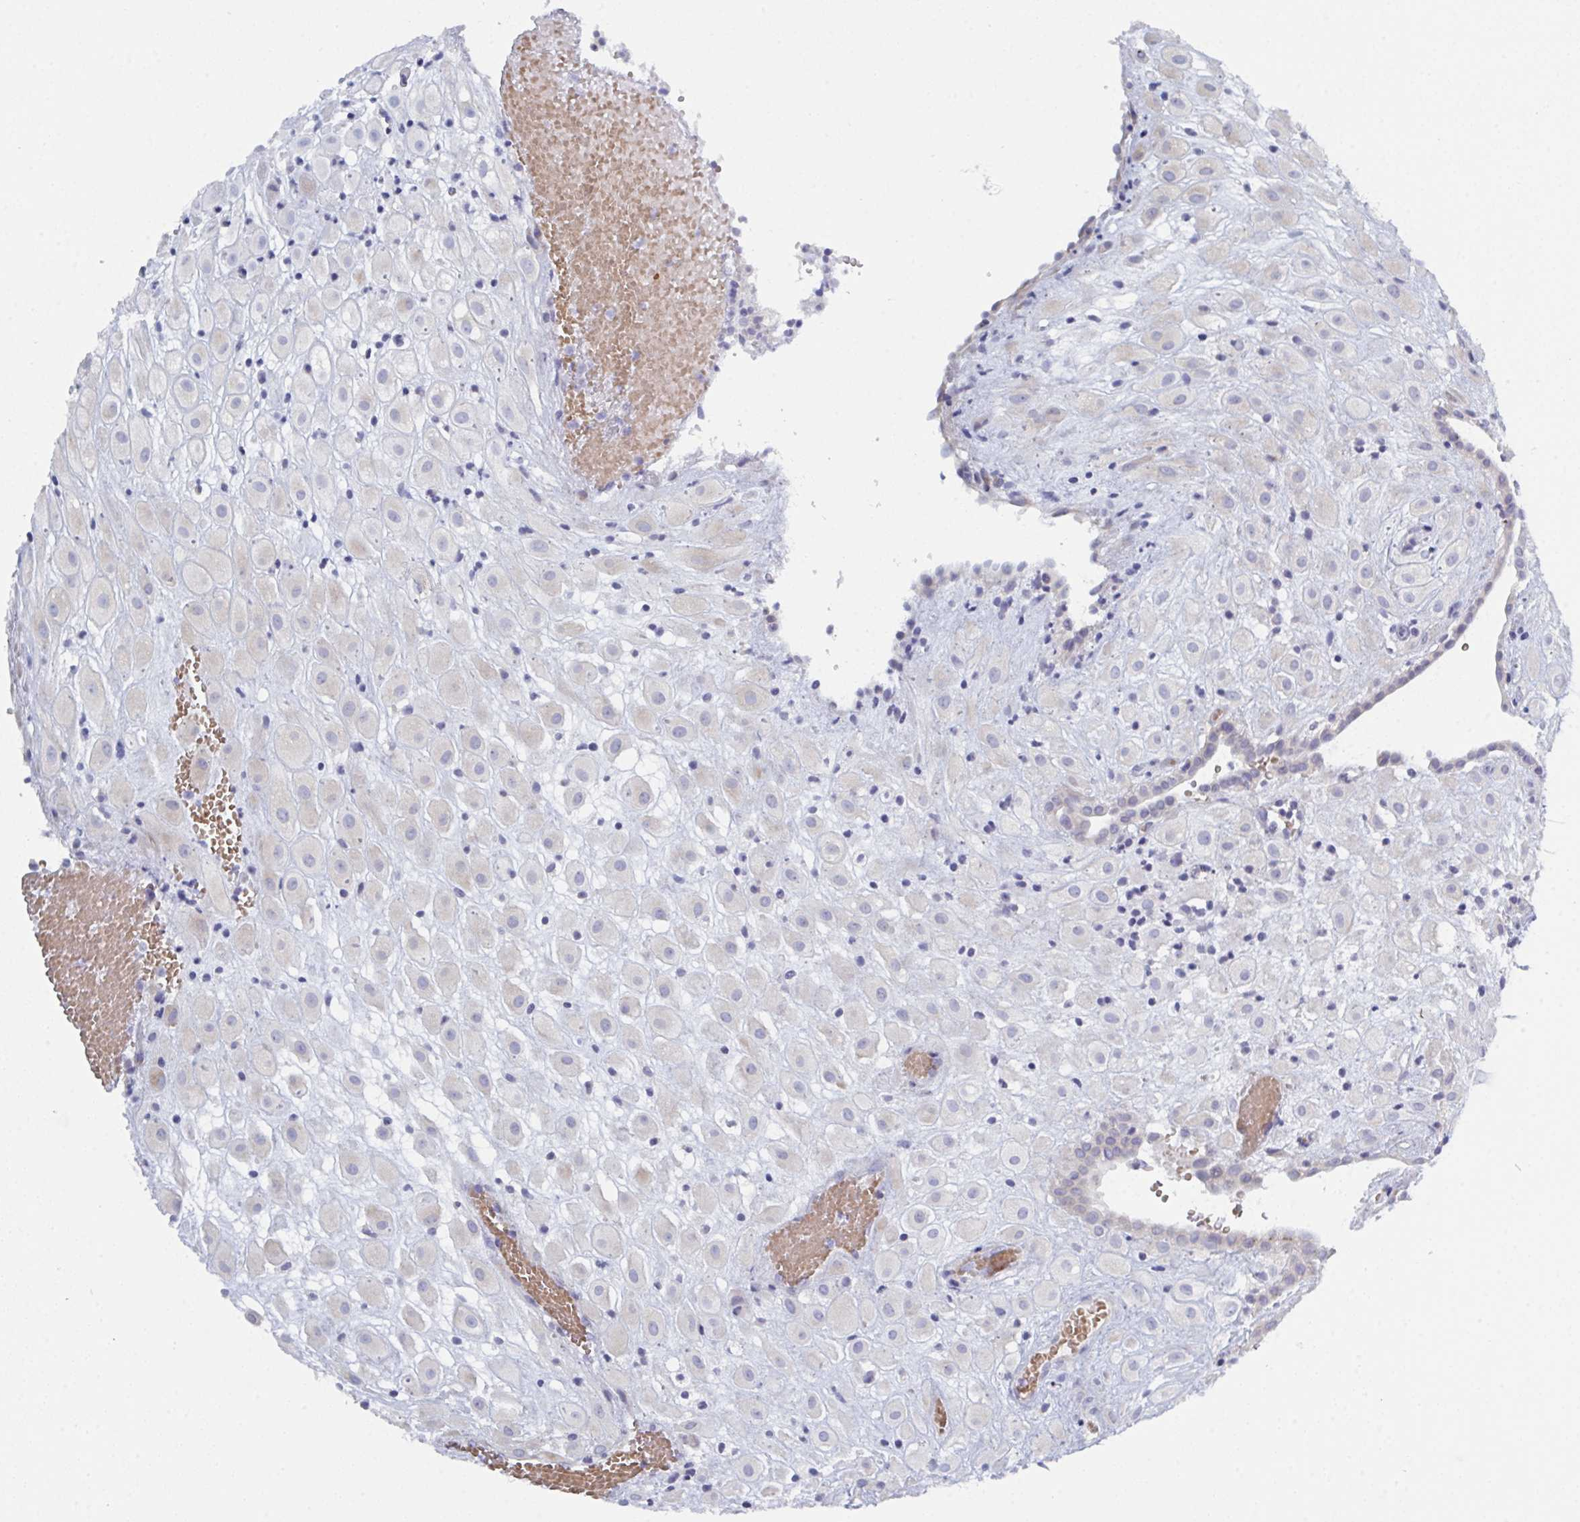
{"staining": {"intensity": "negative", "quantity": "none", "location": "none"}, "tissue": "placenta", "cell_type": "Decidual cells", "image_type": "normal", "snomed": [{"axis": "morphology", "description": "Normal tissue, NOS"}, {"axis": "topography", "description": "Placenta"}], "caption": "Immunohistochemistry image of unremarkable human placenta stained for a protein (brown), which shows no staining in decidual cells.", "gene": "ZNF684", "patient": {"sex": "female", "age": 24}}